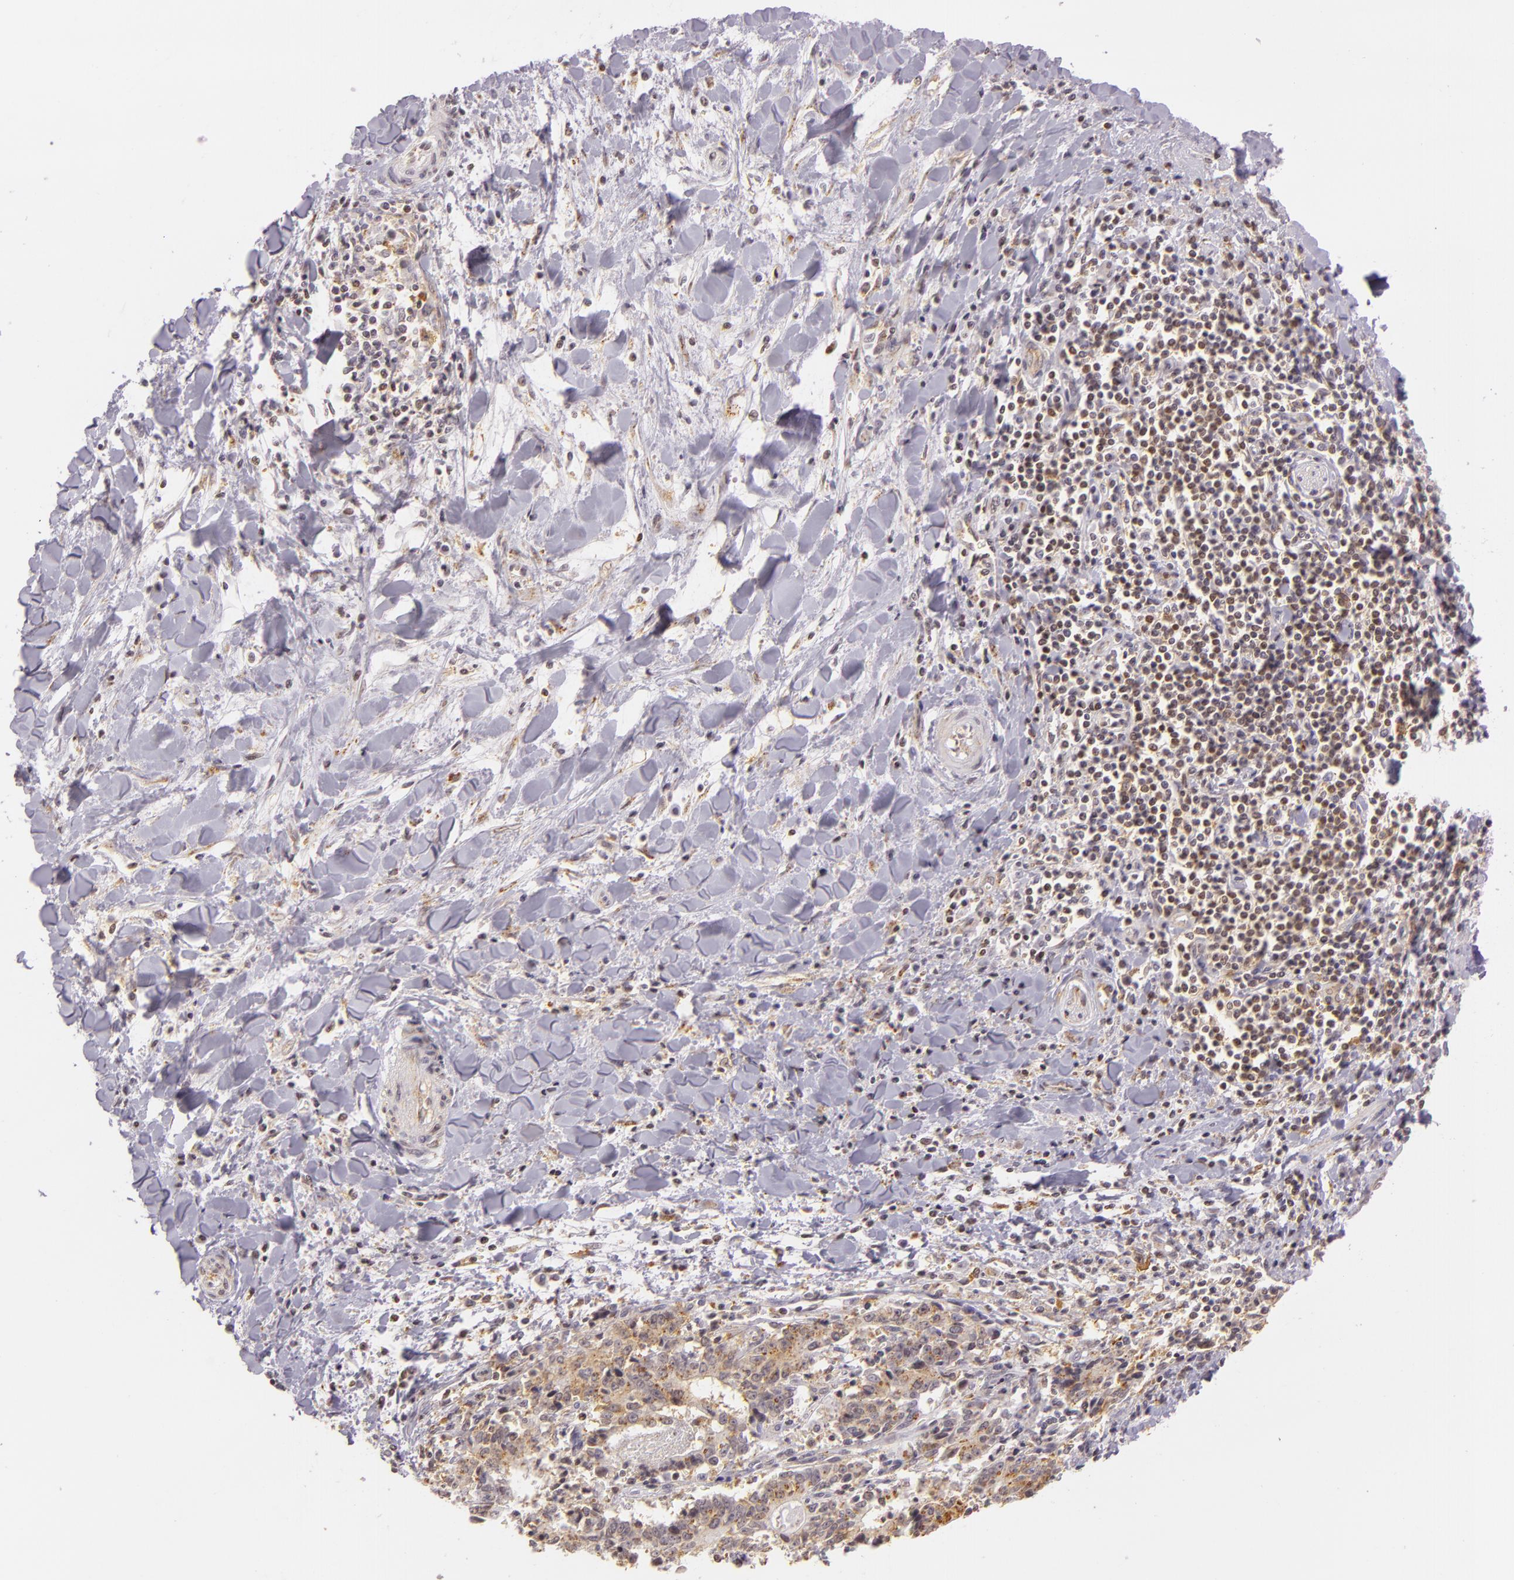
{"staining": {"intensity": "weak", "quantity": "25%-75%", "location": "cytoplasmic/membranous"}, "tissue": "liver cancer", "cell_type": "Tumor cells", "image_type": "cancer", "snomed": [{"axis": "morphology", "description": "Cholangiocarcinoma"}, {"axis": "topography", "description": "Liver"}], "caption": "IHC (DAB (3,3'-diaminobenzidine)) staining of cholangiocarcinoma (liver) displays weak cytoplasmic/membranous protein expression in approximately 25%-75% of tumor cells.", "gene": "IMPDH1", "patient": {"sex": "male", "age": 57}}